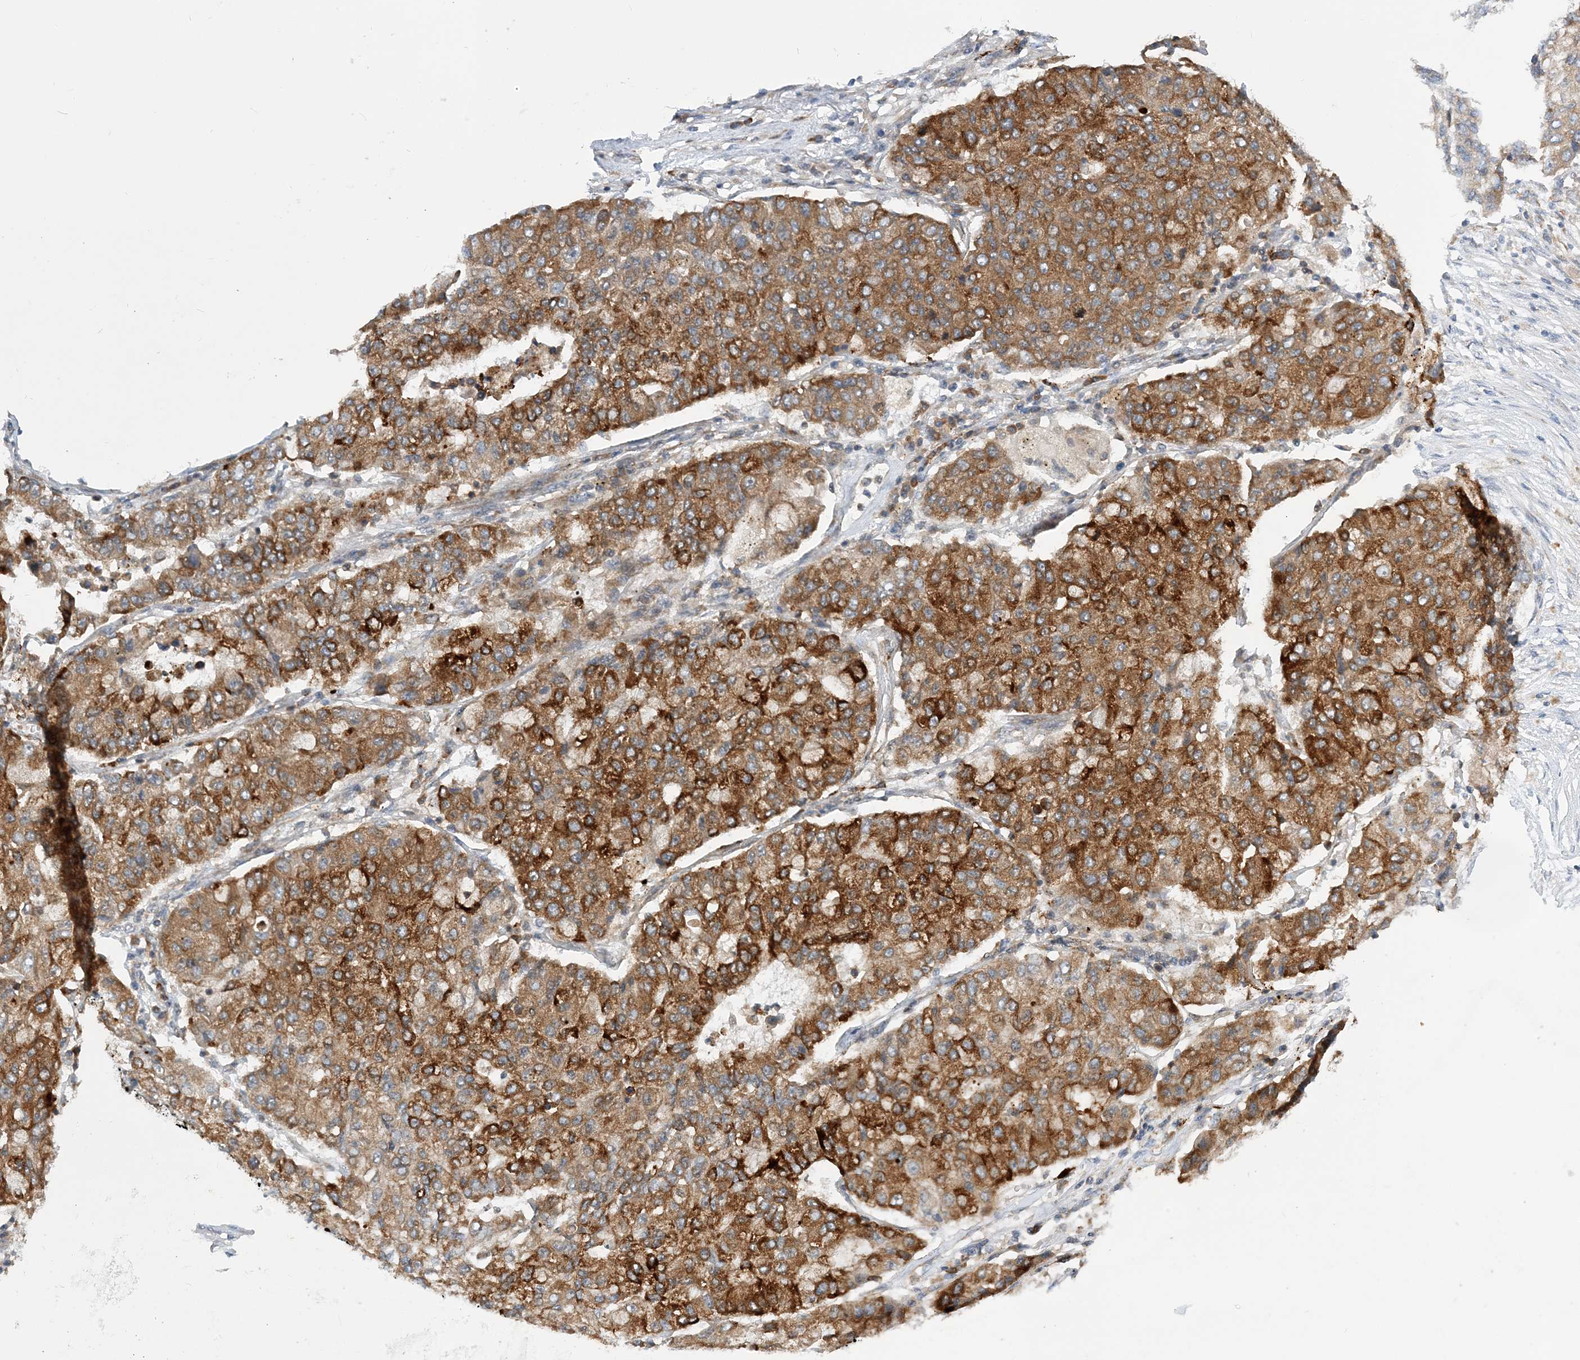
{"staining": {"intensity": "strong", "quantity": ">75%", "location": "cytoplasmic/membranous"}, "tissue": "lung cancer", "cell_type": "Tumor cells", "image_type": "cancer", "snomed": [{"axis": "morphology", "description": "Squamous cell carcinoma, NOS"}, {"axis": "topography", "description": "Lung"}], "caption": "Approximately >75% of tumor cells in human lung cancer show strong cytoplasmic/membranous protein expression as visualized by brown immunohistochemical staining.", "gene": "LARP4B", "patient": {"sex": "male", "age": 74}}